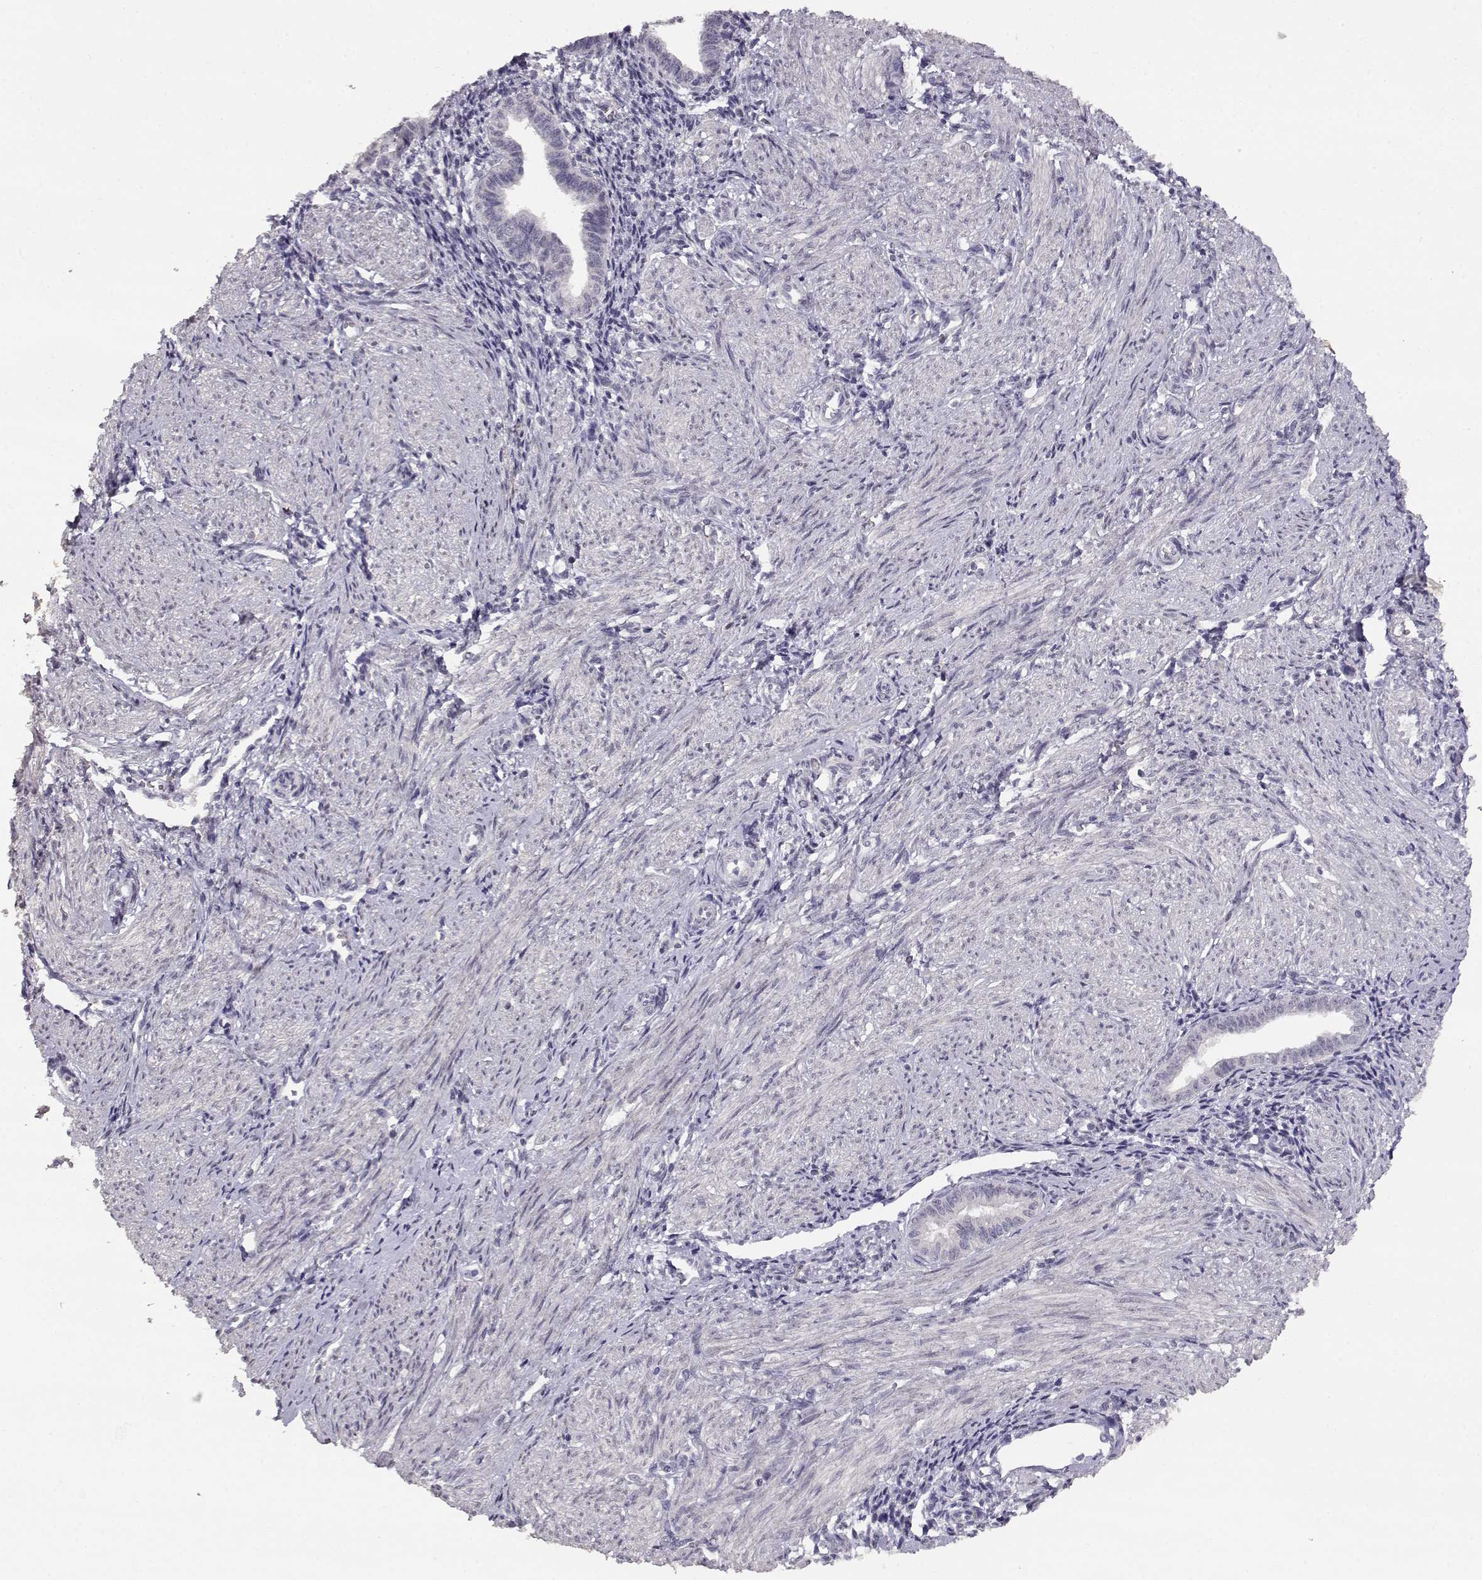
{"staining": {"intensity": "negative", "quantity": "none", "location": "none"}, "tissue": "endometrium", "cell_type": "Cells in endometrial stroma", "image_type": "normal", "snomed": [{"axis": "morphology", "description": "Normal tissue, NOS"}, {"axis": "topography", "description": "Endometrium"}], "caption": "A histopathology image of endometrium stained for a protein reveals no brown staining in cells in endometrial stroma.", "gene": "RHOXF2", "patient": {"sex": "female", "age": 37}}